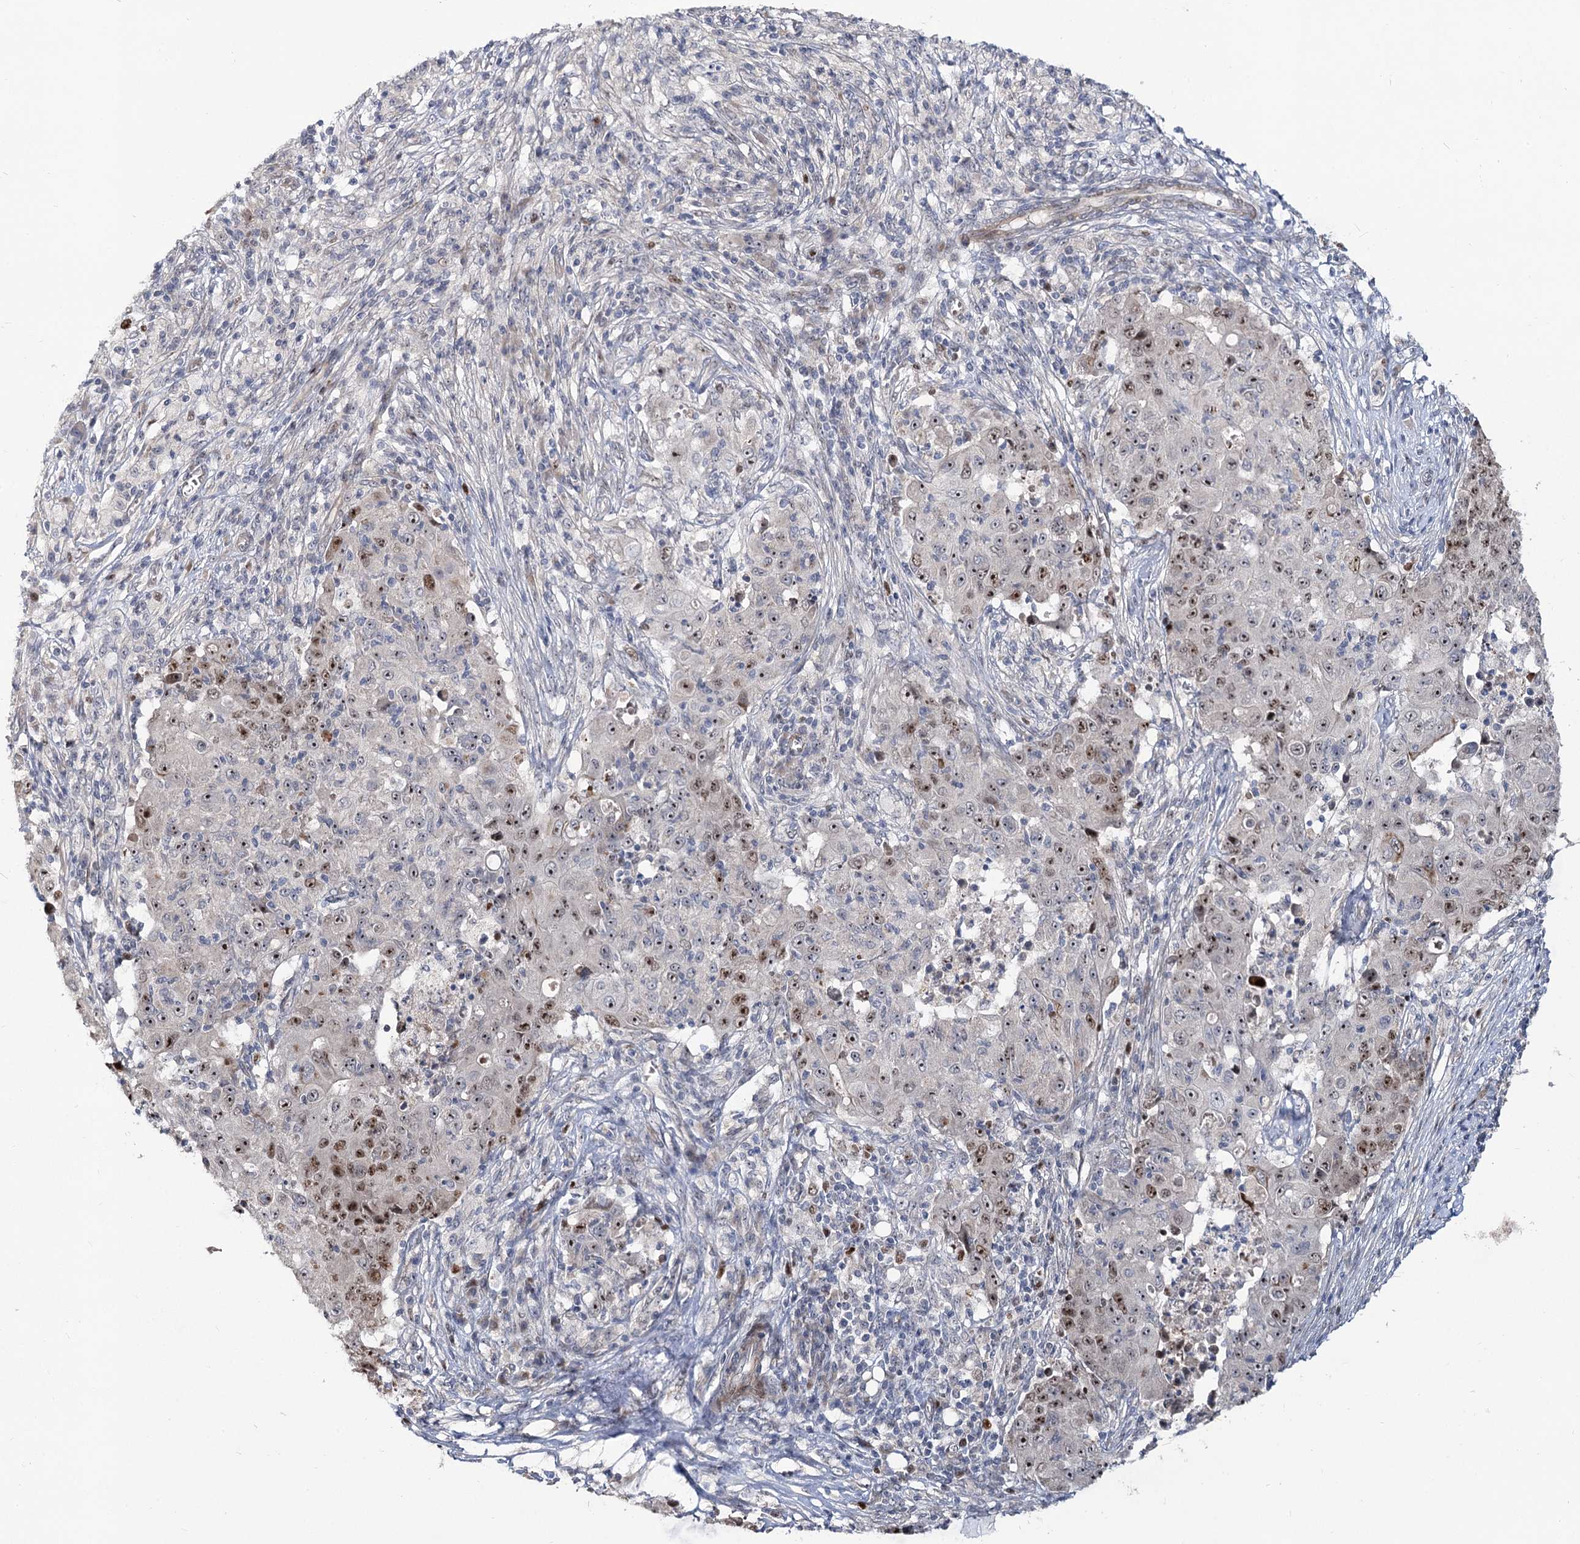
{"staining": {"intensity": "moderate", "quantity": "25%-75%", "location": "nuclear"}, "tissue": "ovarian cancer", "cell_type": "Tumor cells", "image_type": "cancer", "snomed": [{"axis": "morphology", "description": "Carcinoma, endometroid"}, {"axis": "topography", "description": "Ovary"}], "caption": "Protein staining of endometroid carcinoma (ovarian) tissue shows moderate nuclear staining in approximately 25%-75% of tumor cells. (DAB (3,3'-diaminobenzidine) IHC with brightfield microscopy, high magnification).", "gene": "PIK3C2A", "patient": {"sex": "female", "age": 42}}